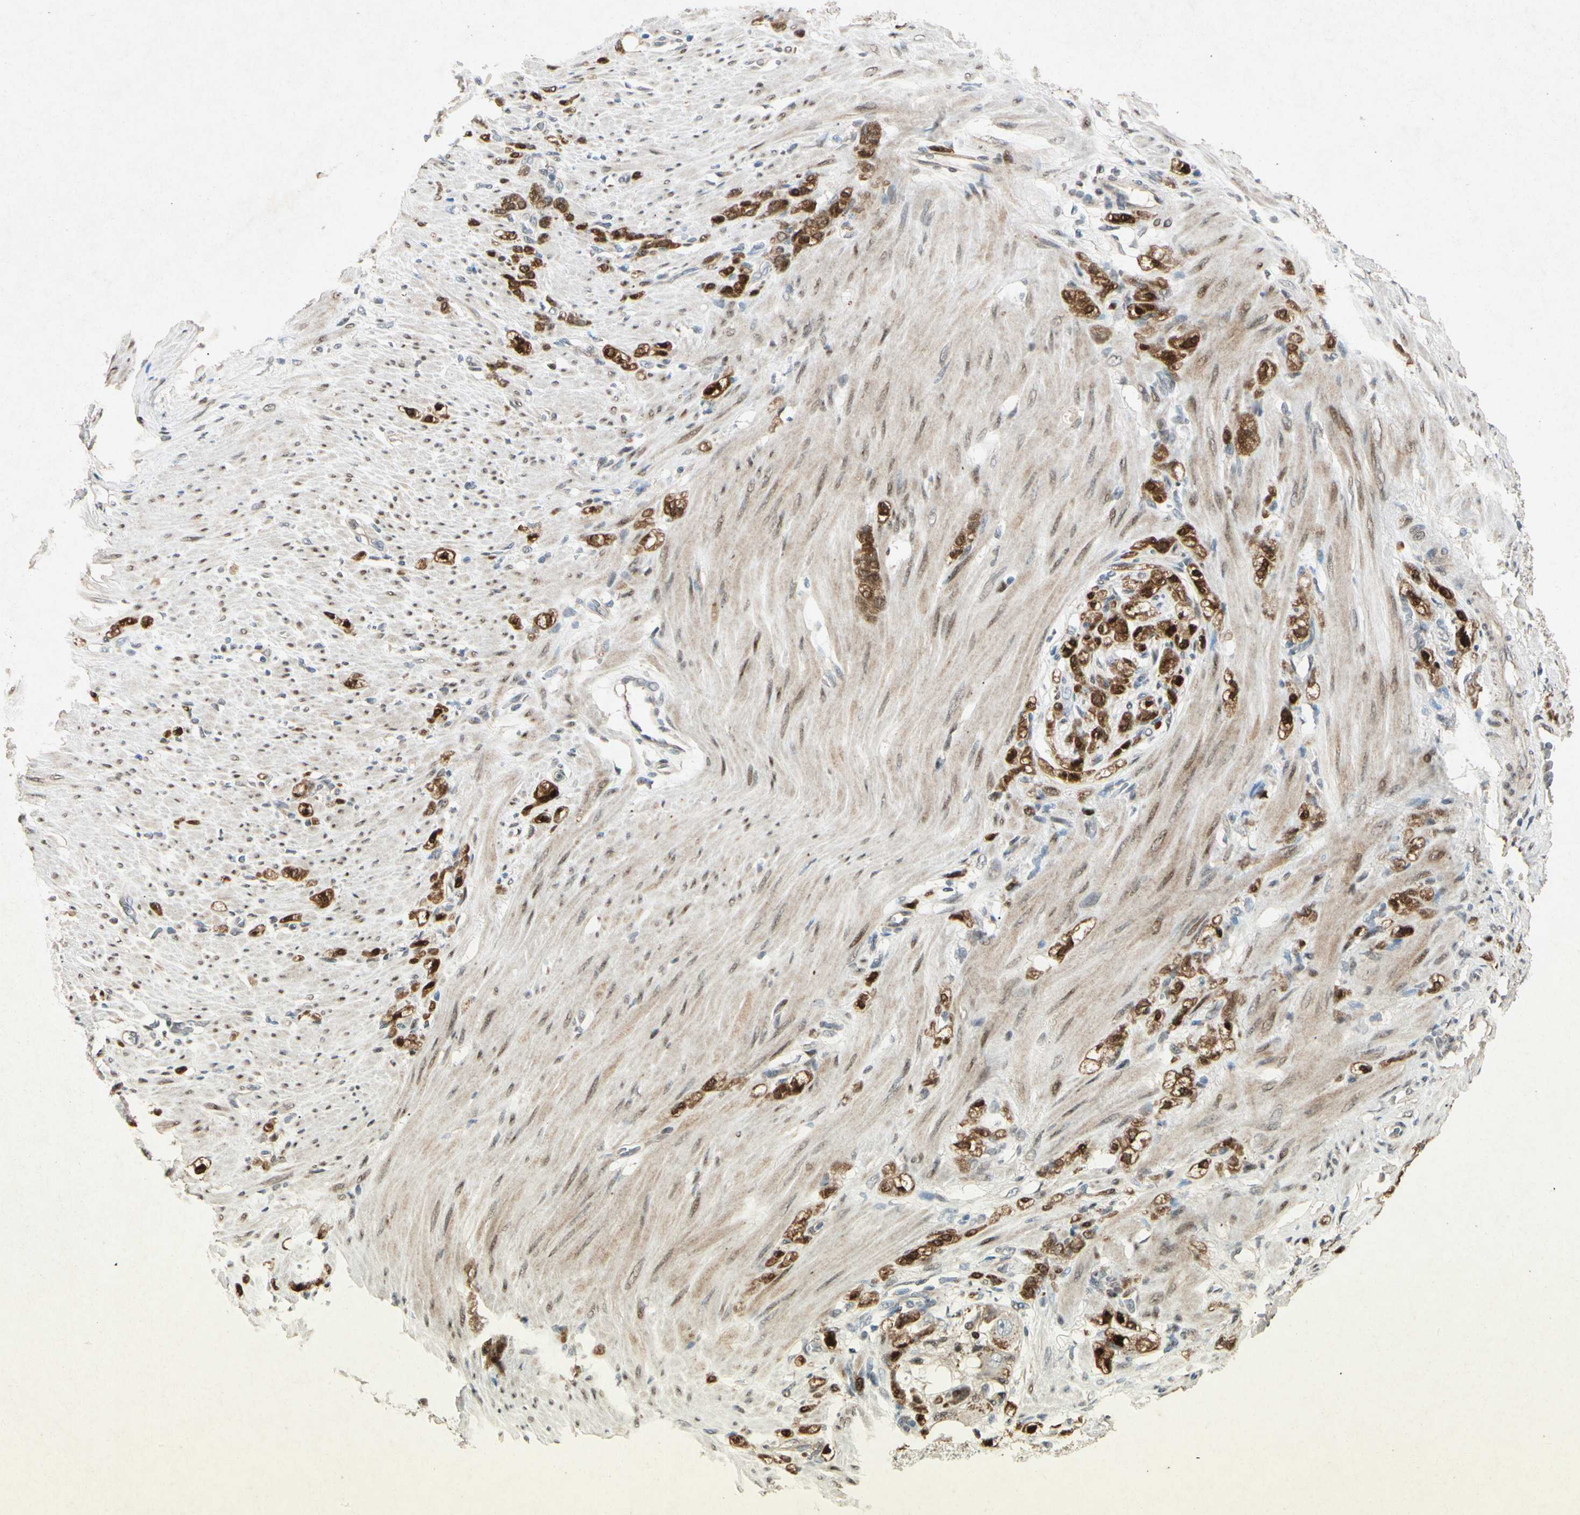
{"staining": {"intensity": "strong", "quantity": ">75%", "location": "nuclear"}, "tissue": "stomach cancer", "cell_type": "Tumor cells", "image_type": "cancer", "snomed": [{"axis": "morphology", "description": "Adenocarcinoma, NOS"}, {"axis": "topography", "description": "Stomach"}], "caption": "Protein analysis of stomach adenocarcinoma tissue exhibits strong nuclear expression in about >75% of tumor cells. (Brightfield microscopy of DAB IHC at high magnification).", "gene": "HSPA1B", "patient": {"sex": "male", "age": 82}}